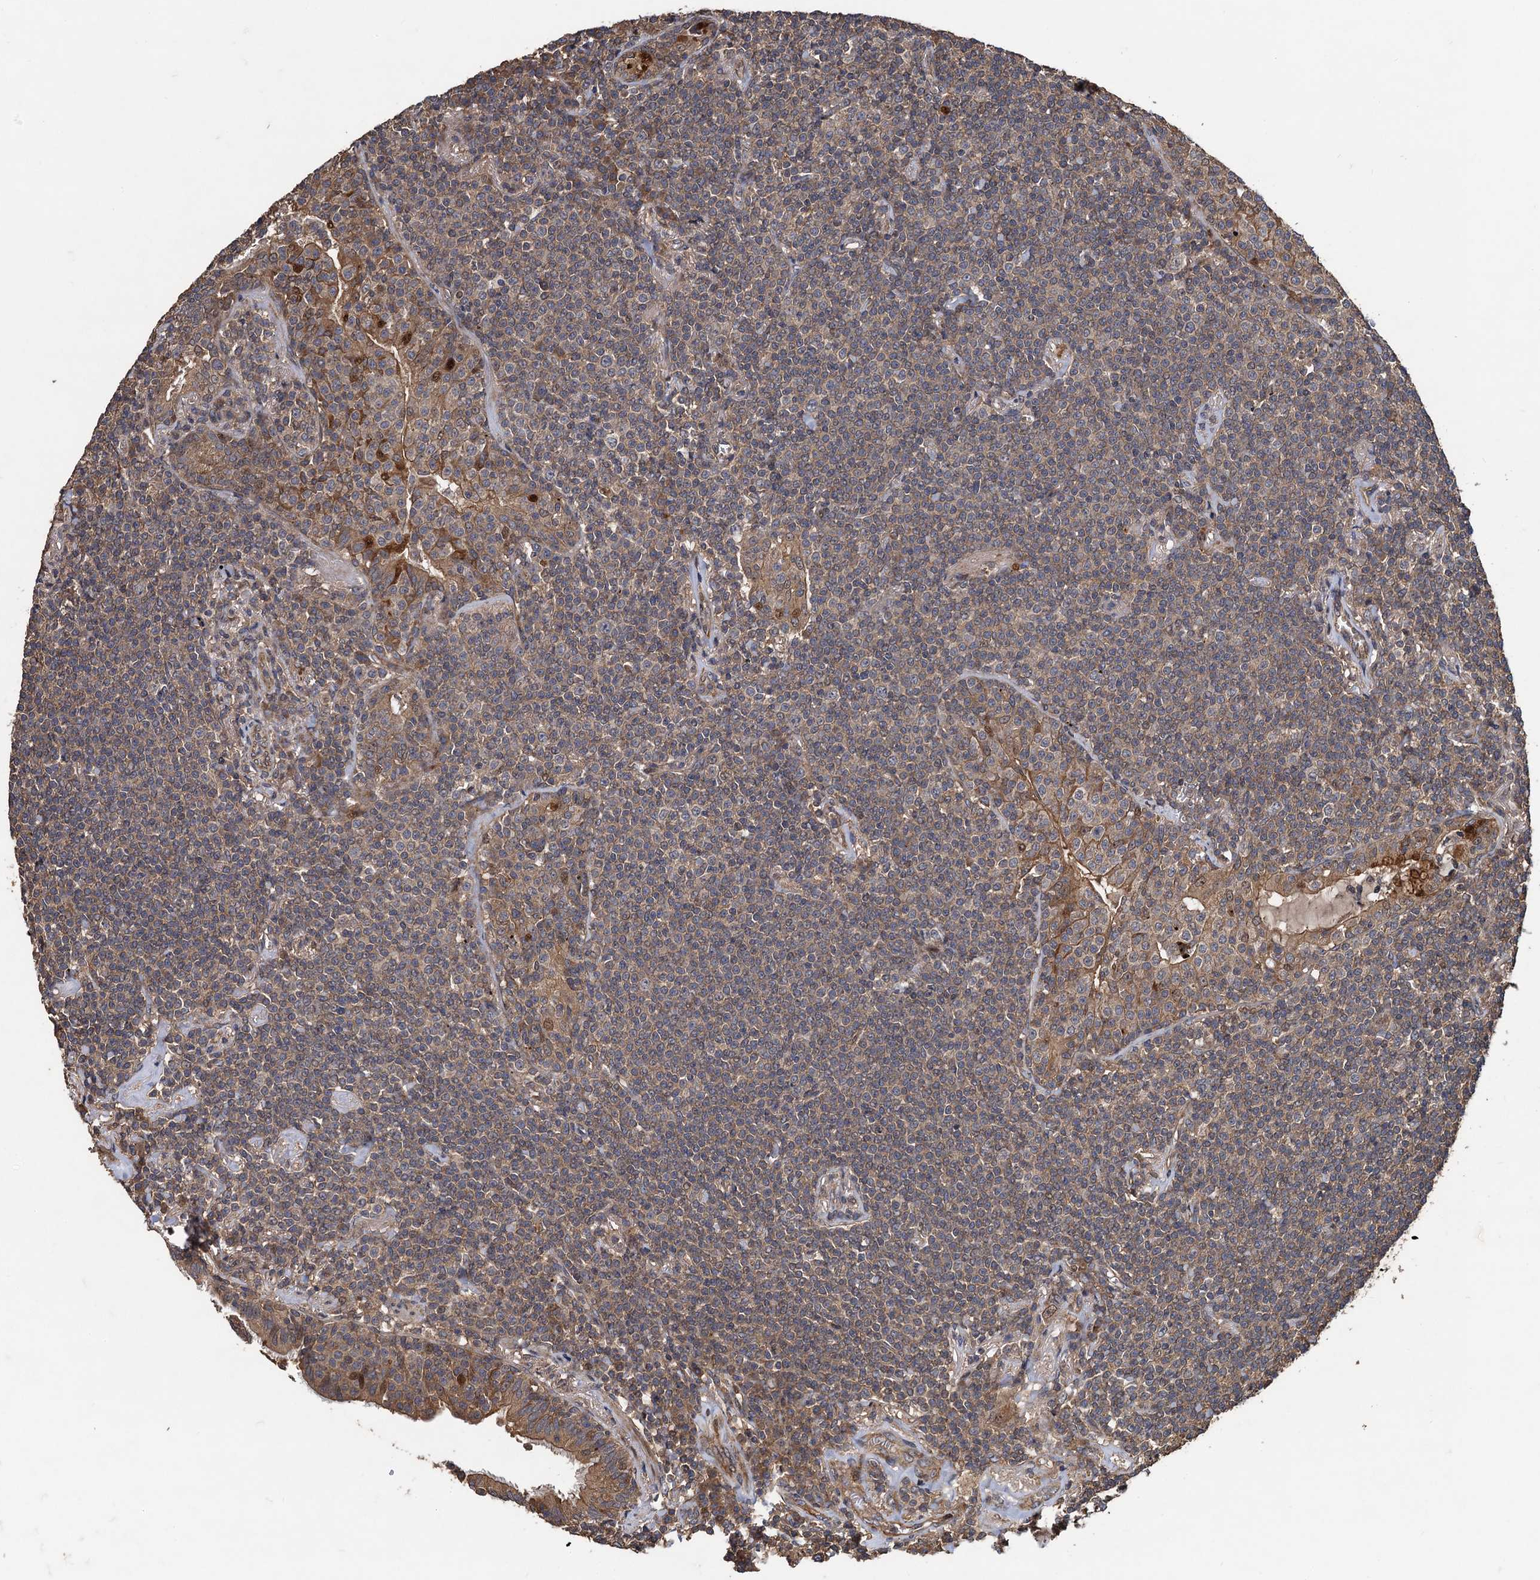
{"staining": {"intensity": "weak", "quantity": ">75%", "location": "cytoplasmic/membranous"}, "tissue": "lymphoma", "cell_type": "Tumor cells", "image_type": "cancer", "snomed": [{"axis": "morphology", "description": "Malignant lymphoma, non-Hodgkin's type, Low grade"}, {"axis": "topography", "description": "Lung"}], "caption": "Protein analysis of low-grade malignant lymphoma, non-Hodgkin's type tissue demonstrates weak cytoplasmic/membranous staining in about >75% of tumor cells. The protein of interest is shown in brown color, while the nuclei are stained blue.", "gene": "TMEM39B", "patient": {"sex": "female", "age": 71}}